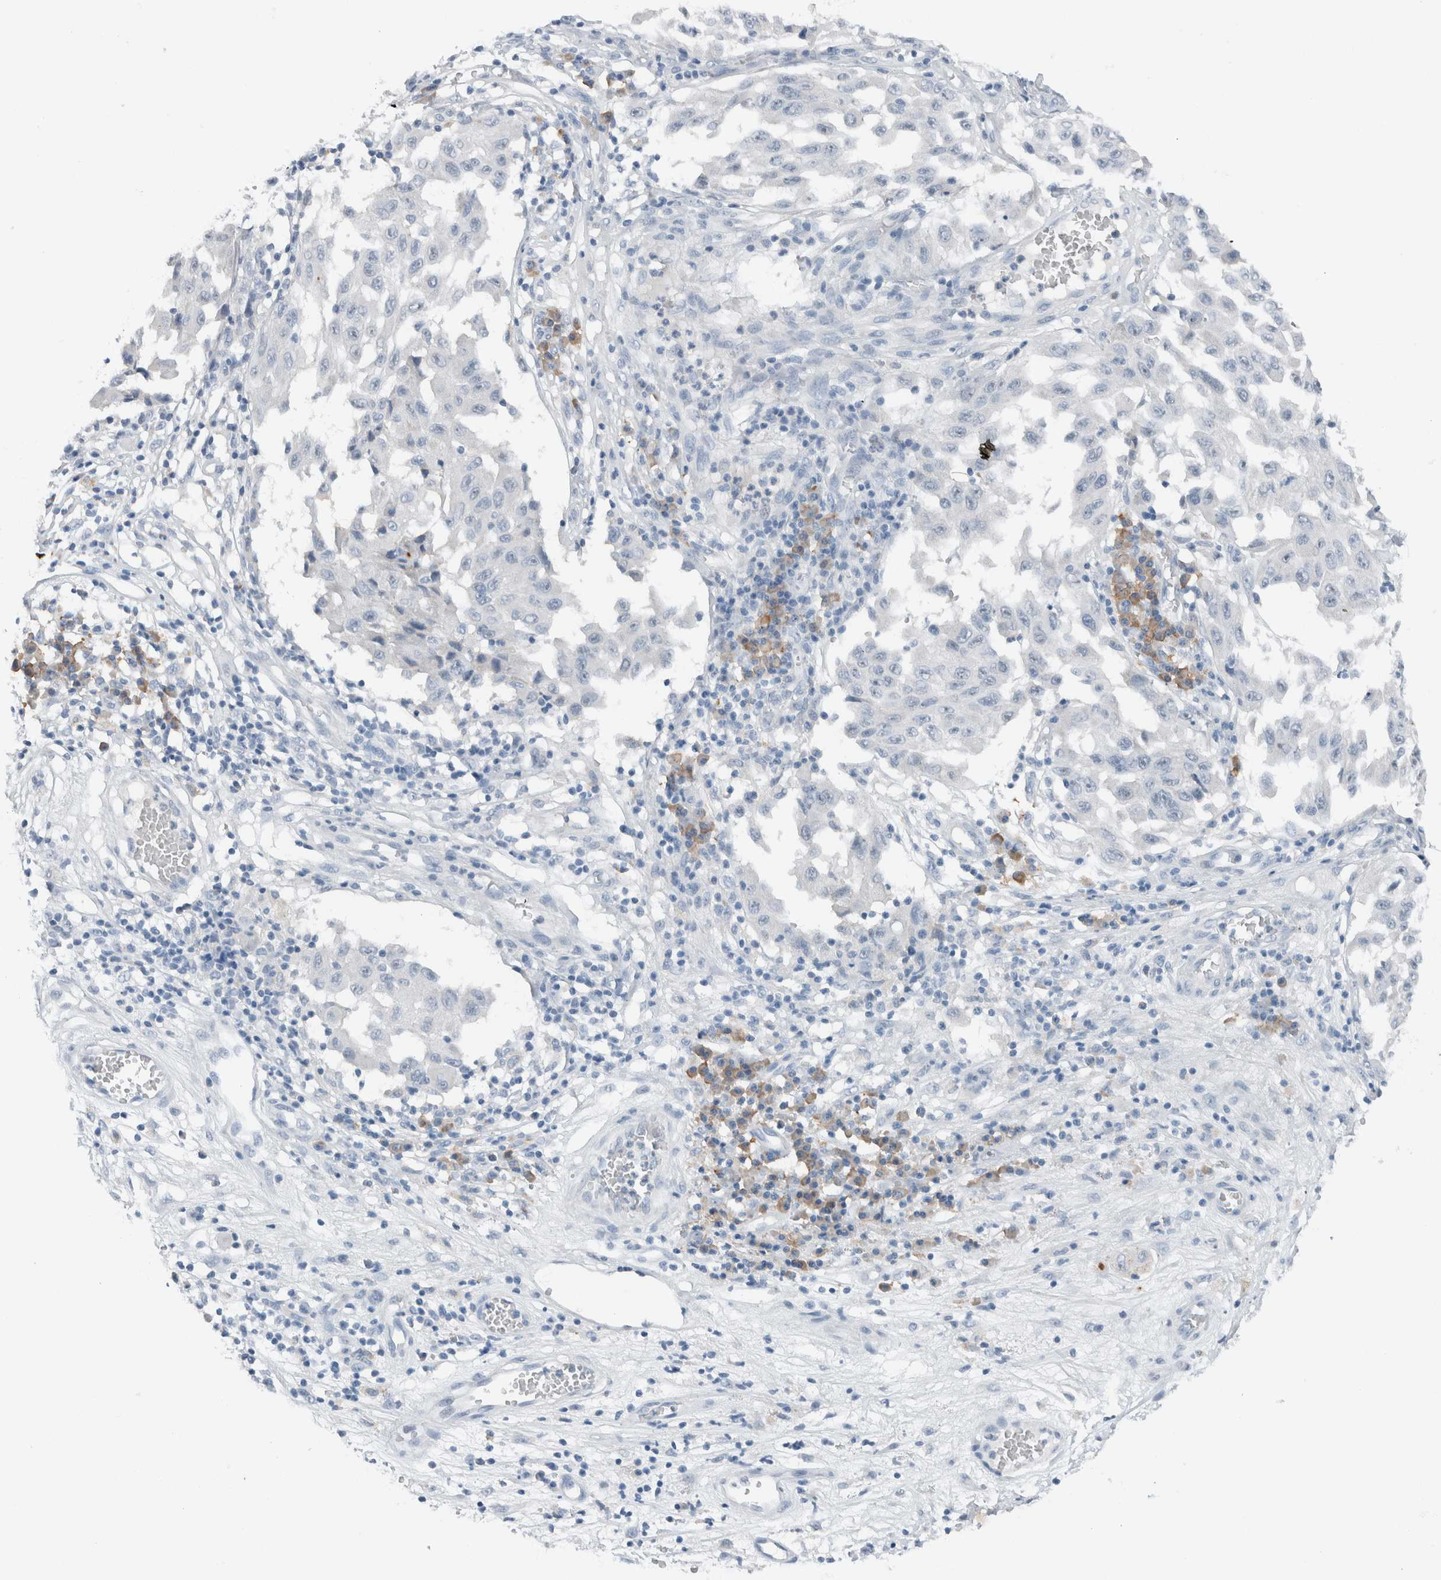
{"staining": {"intensity": "negative", "quantity": "none", "location": "none"}, "tissue": "melanoma", "cell_type": "Tumor cells", "image_type": "cancer", "snomed": [{"axis": "morphology", "description": "Malignant melanoma, NOS"}, {"axis": "topography", "description": "Skin"}], "caption": "This photomicrograph is of melanoma stained with IHC to label a protein in brown with the nuclei are counter-stained blue. There is no staining in tumor cells.", "gene": "DUOX1", "patient": {"sex": "male", "age": 30}}